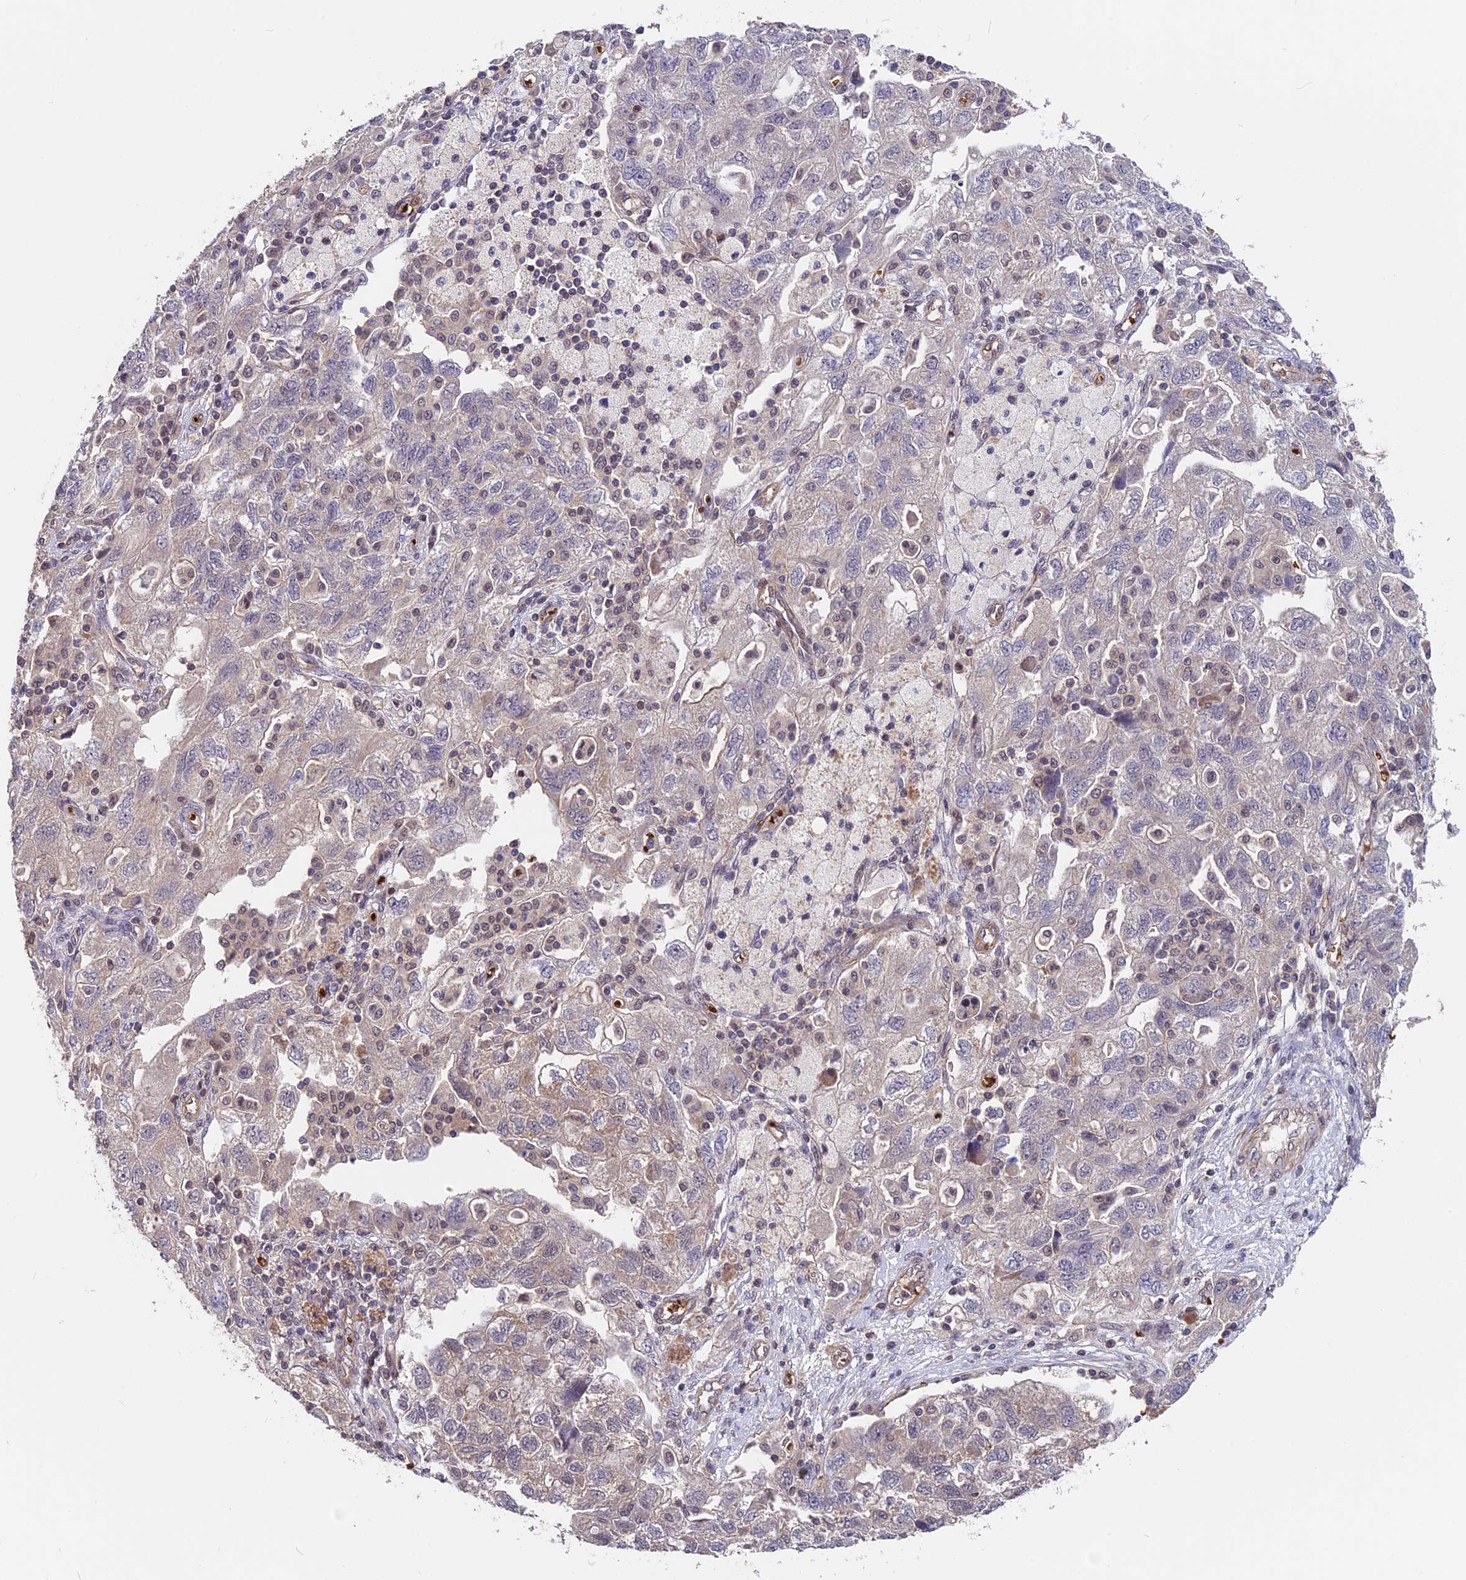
{"staining": {"intensity": "negative", "quantity": "none", "location": "none"}, "tissue": "ovarian cancer", "cell_type": "Tumor cells", "image_type": "cancer", "snomed": [{"axis": "morphology", "description": "Carcinoma, NOS"}, {"axis": "morphology", "description": "Cystadenocarcinoma, serous, NOS"}, {"axis": "topography", "description": "Ovary"}], "caption": "There is no significant expression in tumor cells of ovarian cancer. (DAB (3,3'-diaminobenzidine) IHC, high magnification).", "gene": "ZC3H10", "patient": {"sex": "female", "age": 69}}